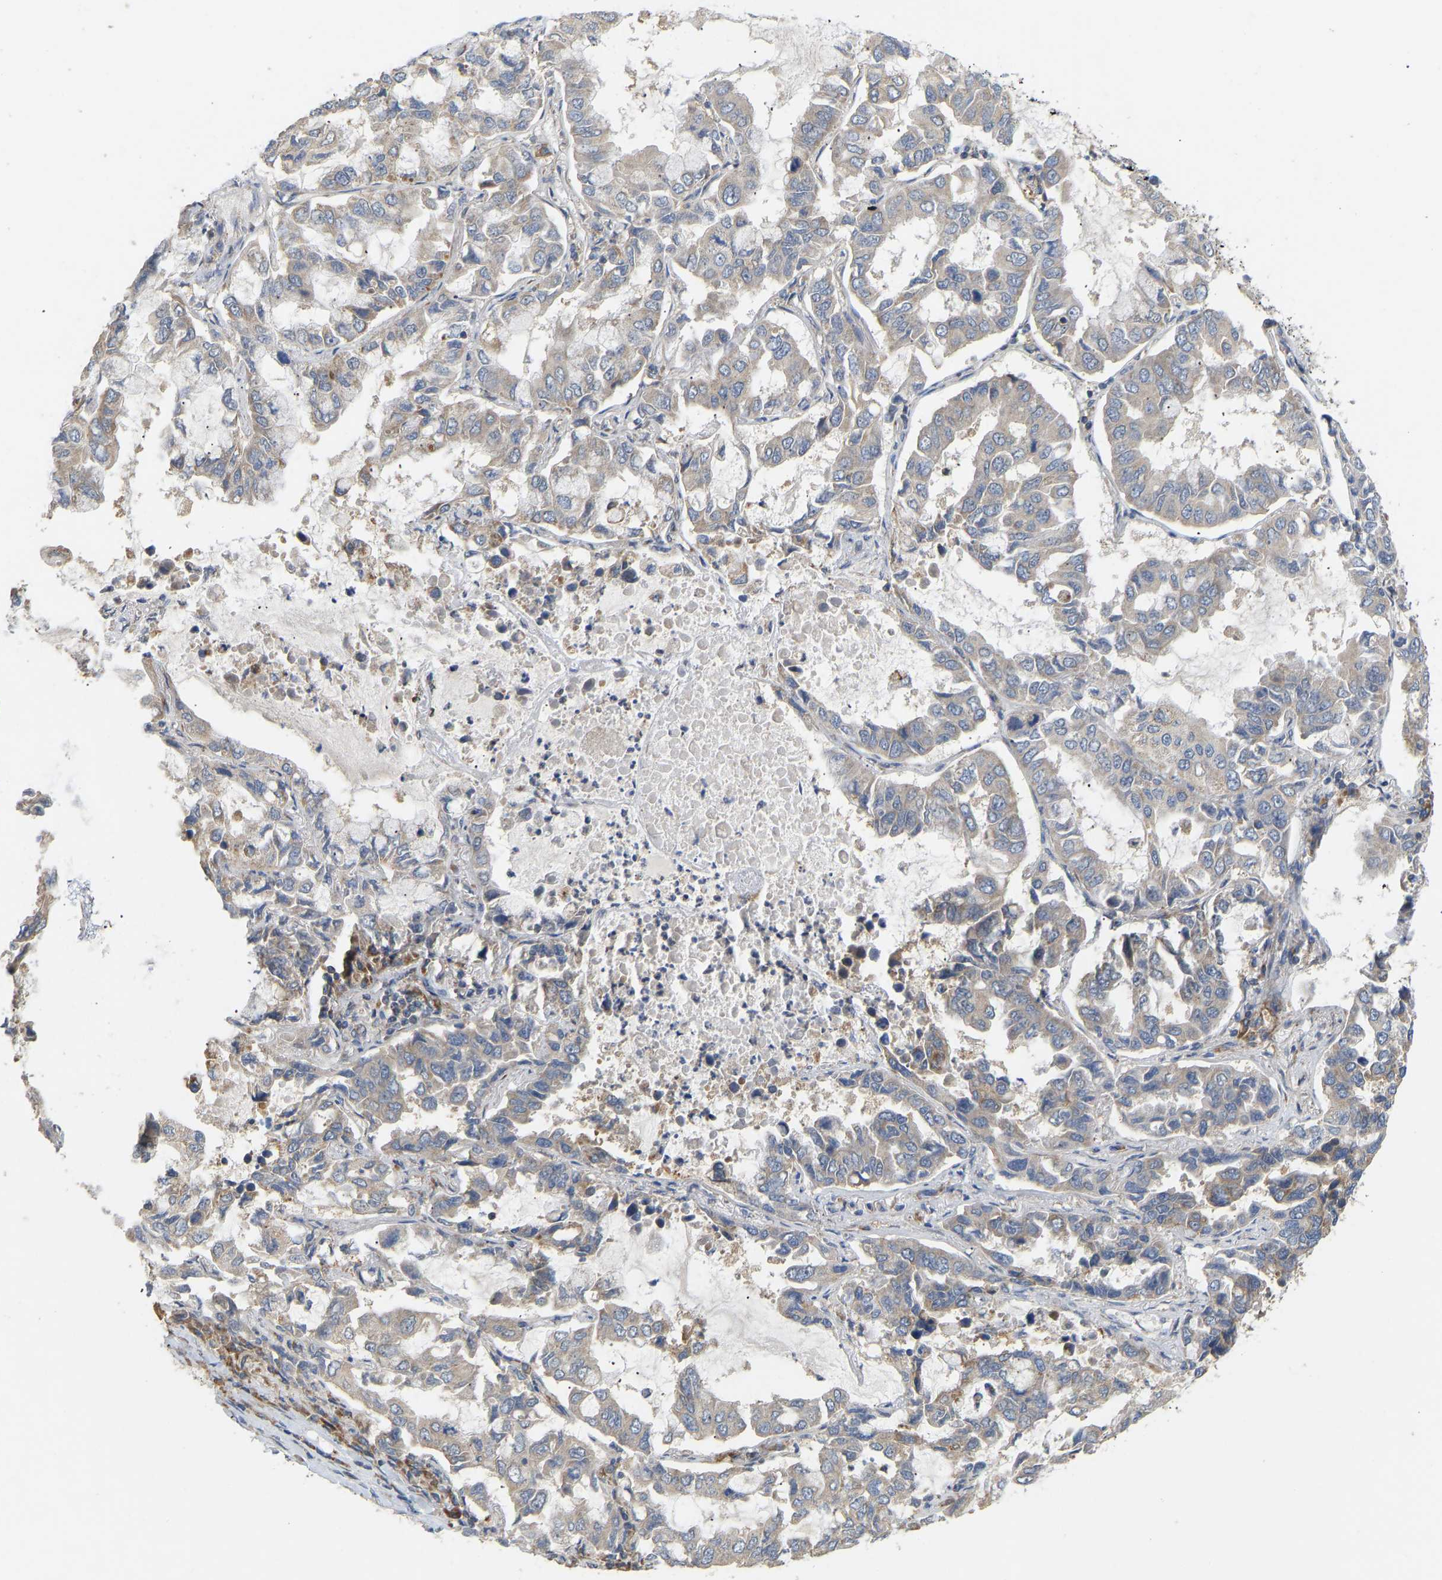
{"staining": {"intensity": "weak", "quantity": "<25%", "location": "cytoplasmic/membranous"}, "tissue": "lung cancer", "cell_type": "Tumor cells", "image_type": "cancer", "snomed": [{"axis": "morphology", "description": "Adenocarcinoma, NOS"}, {"axis": "topography", "description": "Lung"}], "caption": "Immunohistochemical staining of human lung cancer demonstrates no significant positivity in tumor cells.", "gene": "HACD2", "patient": {"sex": "male", "age": 64}}